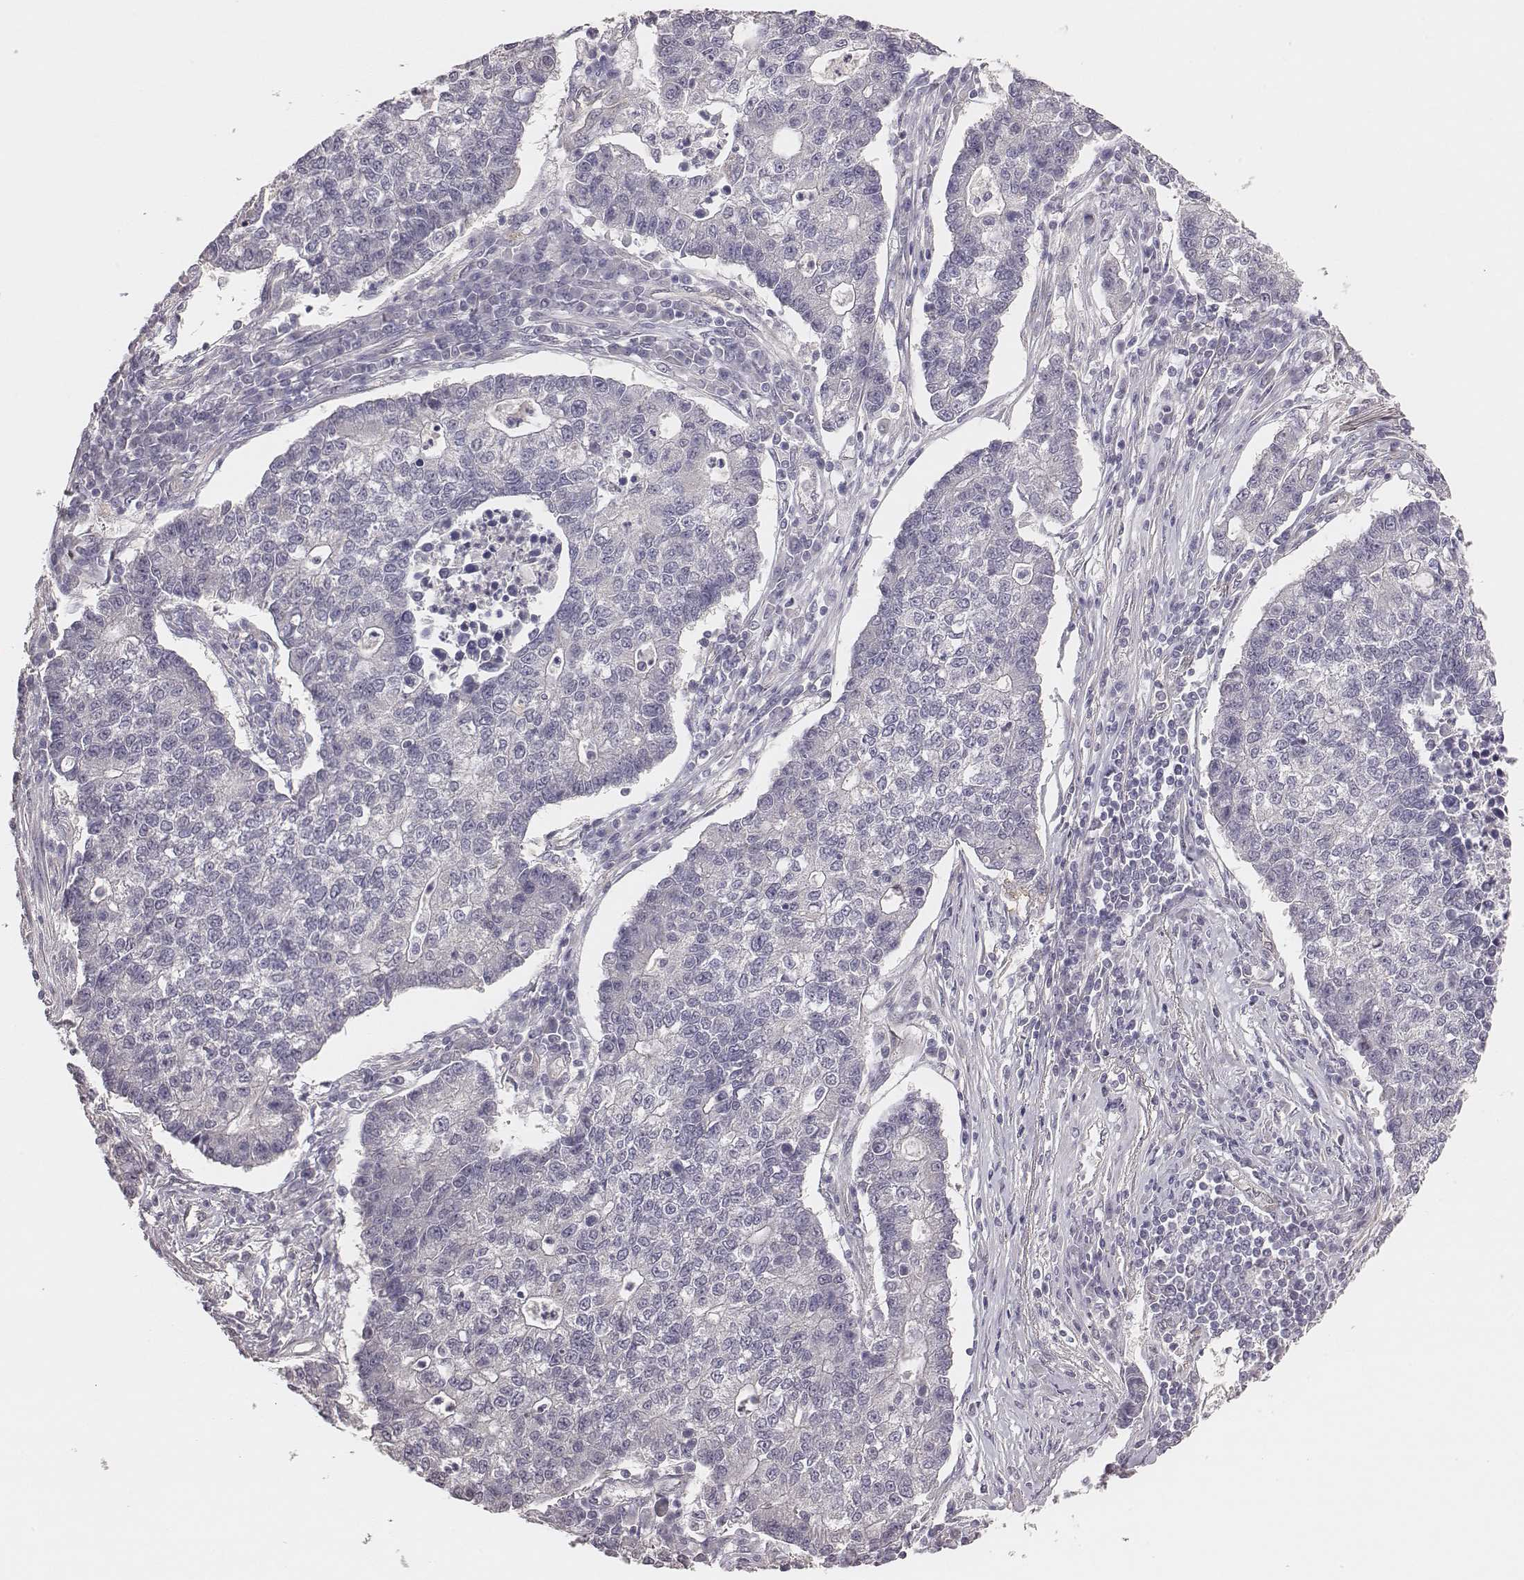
{"staining": {"intensity": "negative", "quantity": "none", "location": "none"}, "tissue": "lung cancer", "cell_type": "Tumor cells", "image_type": "cancer", "snomed": [{"axis": "morphology", "description": "Adenocarcinoma, NOS"}, {"axis": "topography", "description": "Lung"}], "caption": "An image of human lung cancer is negative for staining in tumor cells.", "gene": "SCARF1", "patient": {"sex": "male", "age": 57}}